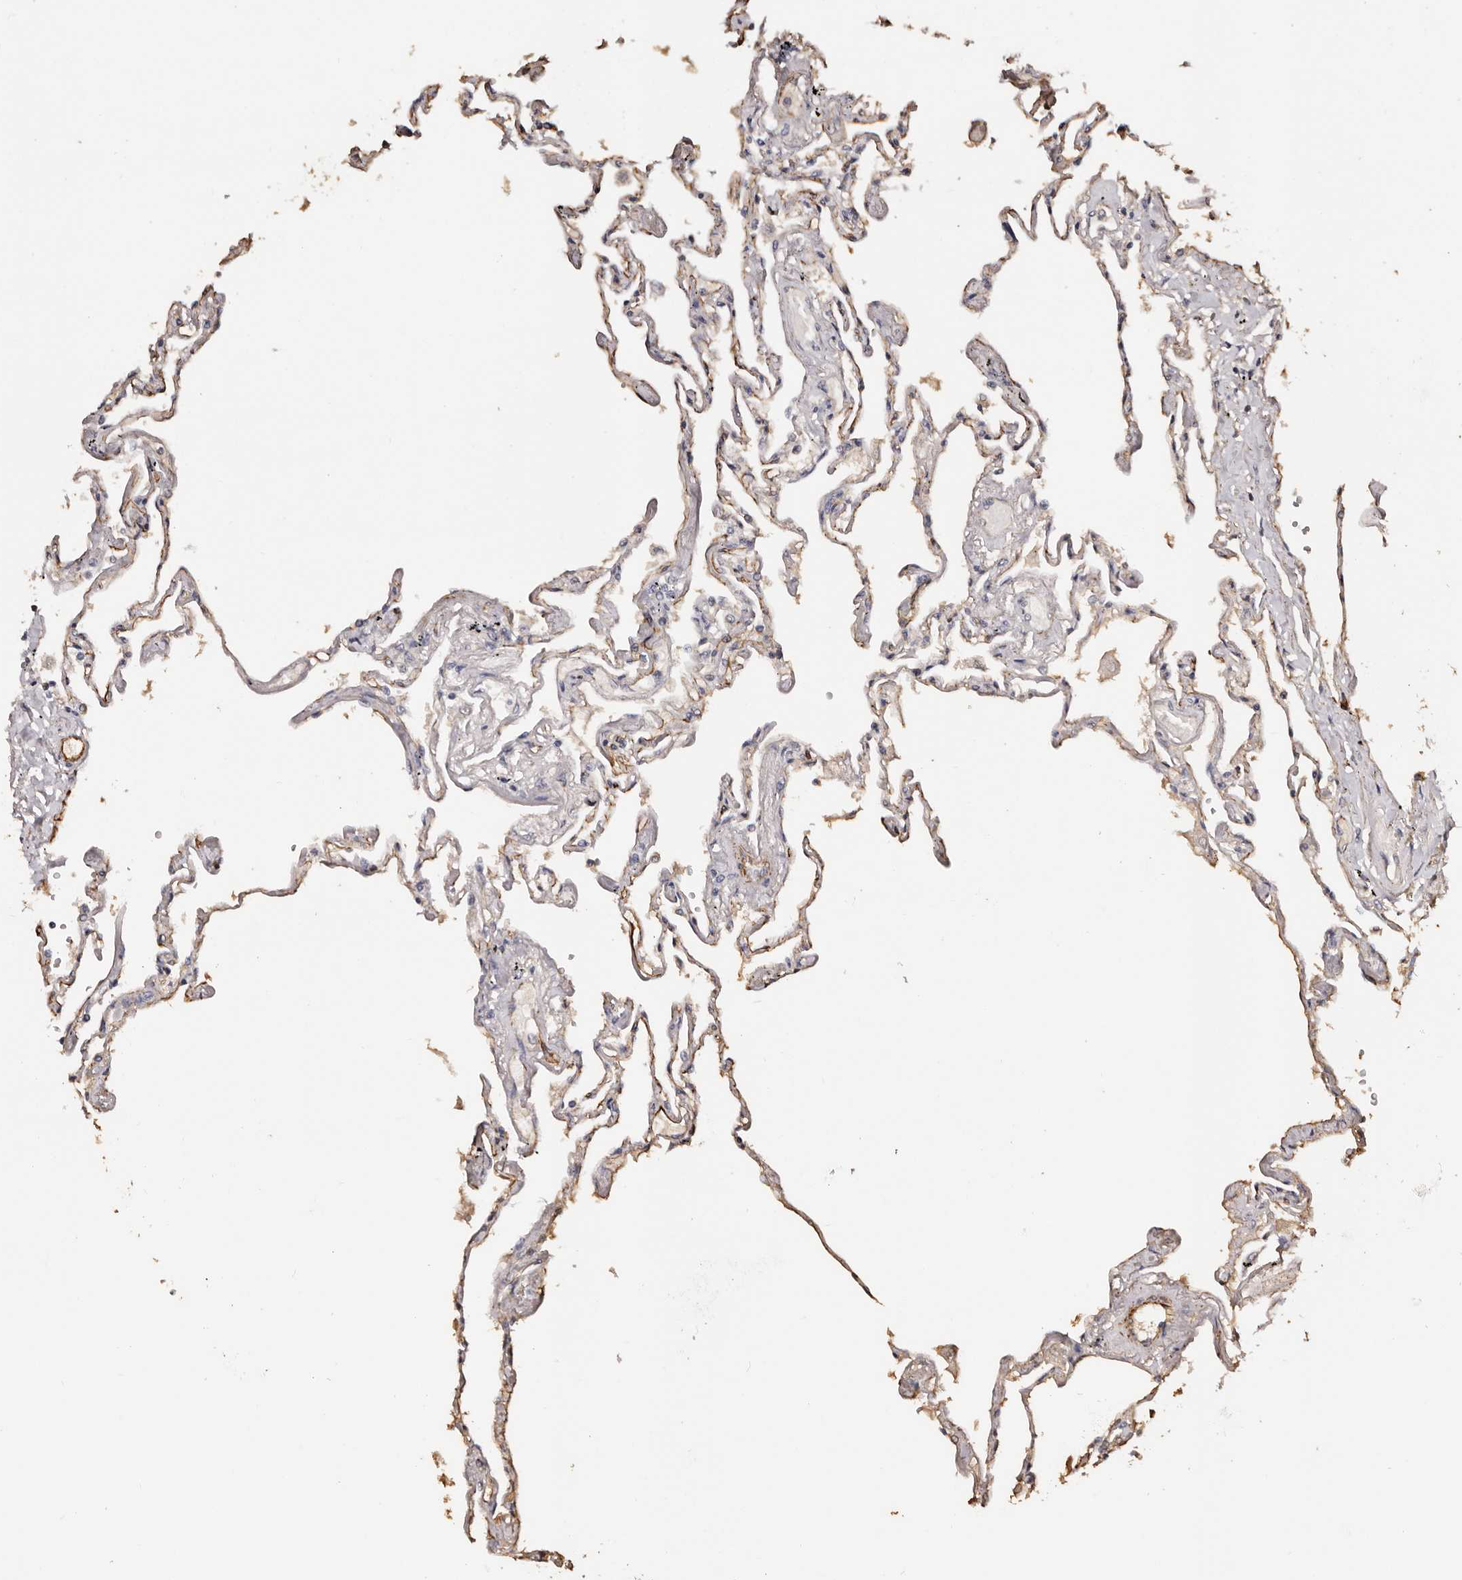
{"staining": {"intensity": "negative", "quantity": "none", "location": "none"}, "tissue": "lung", "cell_type": "Alveolar cells", "image_type": "normal", "snomed": [{"axis": "morphology", "description": "Normal tissue, NOS"}, {"axis": "topography", "description": "Lung"}], "caption": "Immunohistochemistry image of normal human lung stained for a protein (brown), which shows no positivity in alveolar cells.", "gene": "ZNF557", "patient": {"sex": "female", "age": 67}}